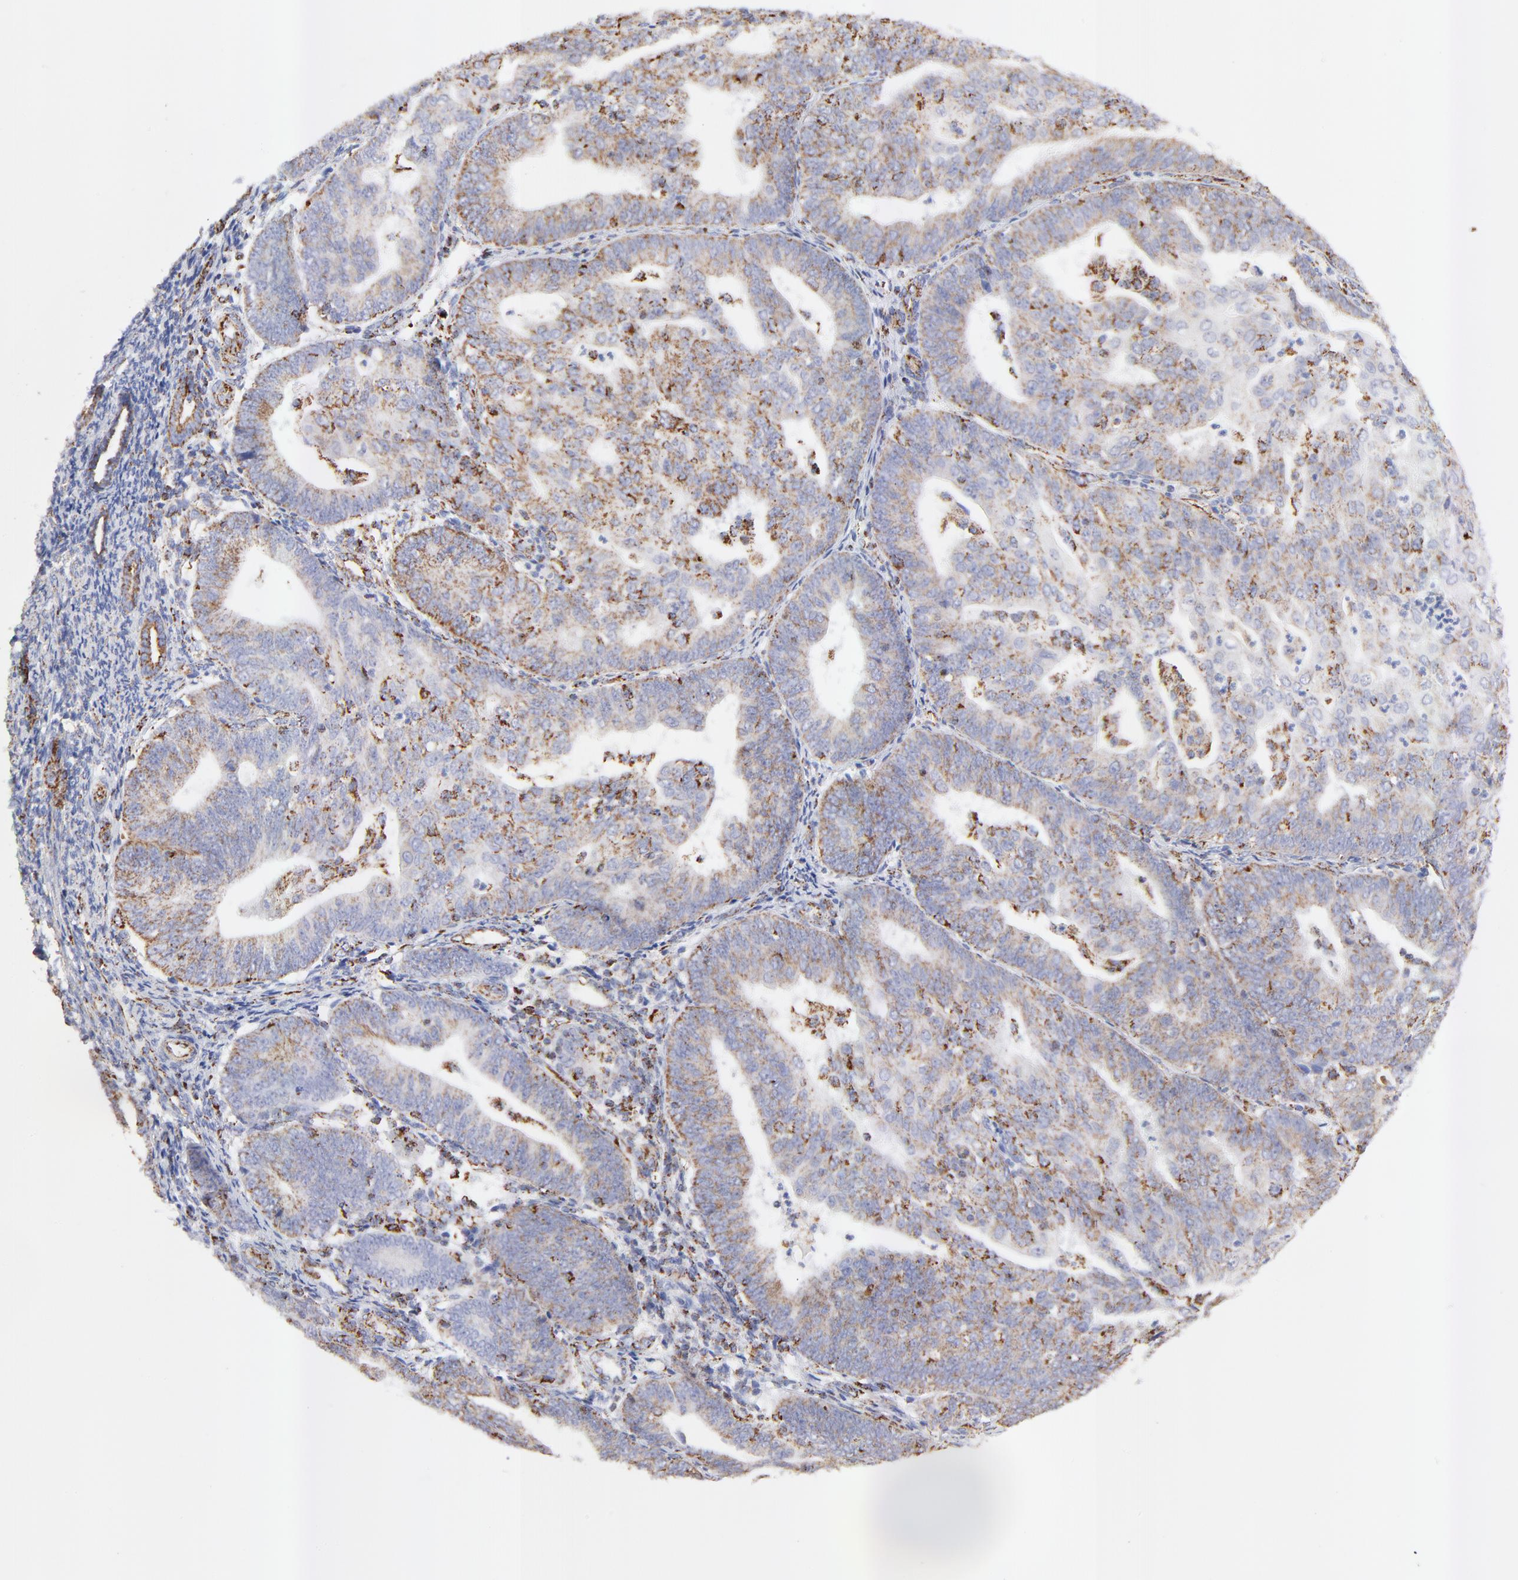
{"staining": {"intensity": "moderate", "quantity": ">75%", "location": "cytoplasmic/membranous"}, "tissue": "endometrial cancer", "cell_type": "Tumor cells", "image_type": "cancer", "snomed": [{"axis": "morphology", "description": "Adenocarcinoma, NOS"}, {"axis": "topography", "description": "Endometrium"}], "caption": "Tumor cells exhibit medium levels of moderate cytoplasmic/membranous staining in about >75% of cells in endometrial cancer.", "gene": "COX4I1", "patient": {"sex": "female", "age": 56}}